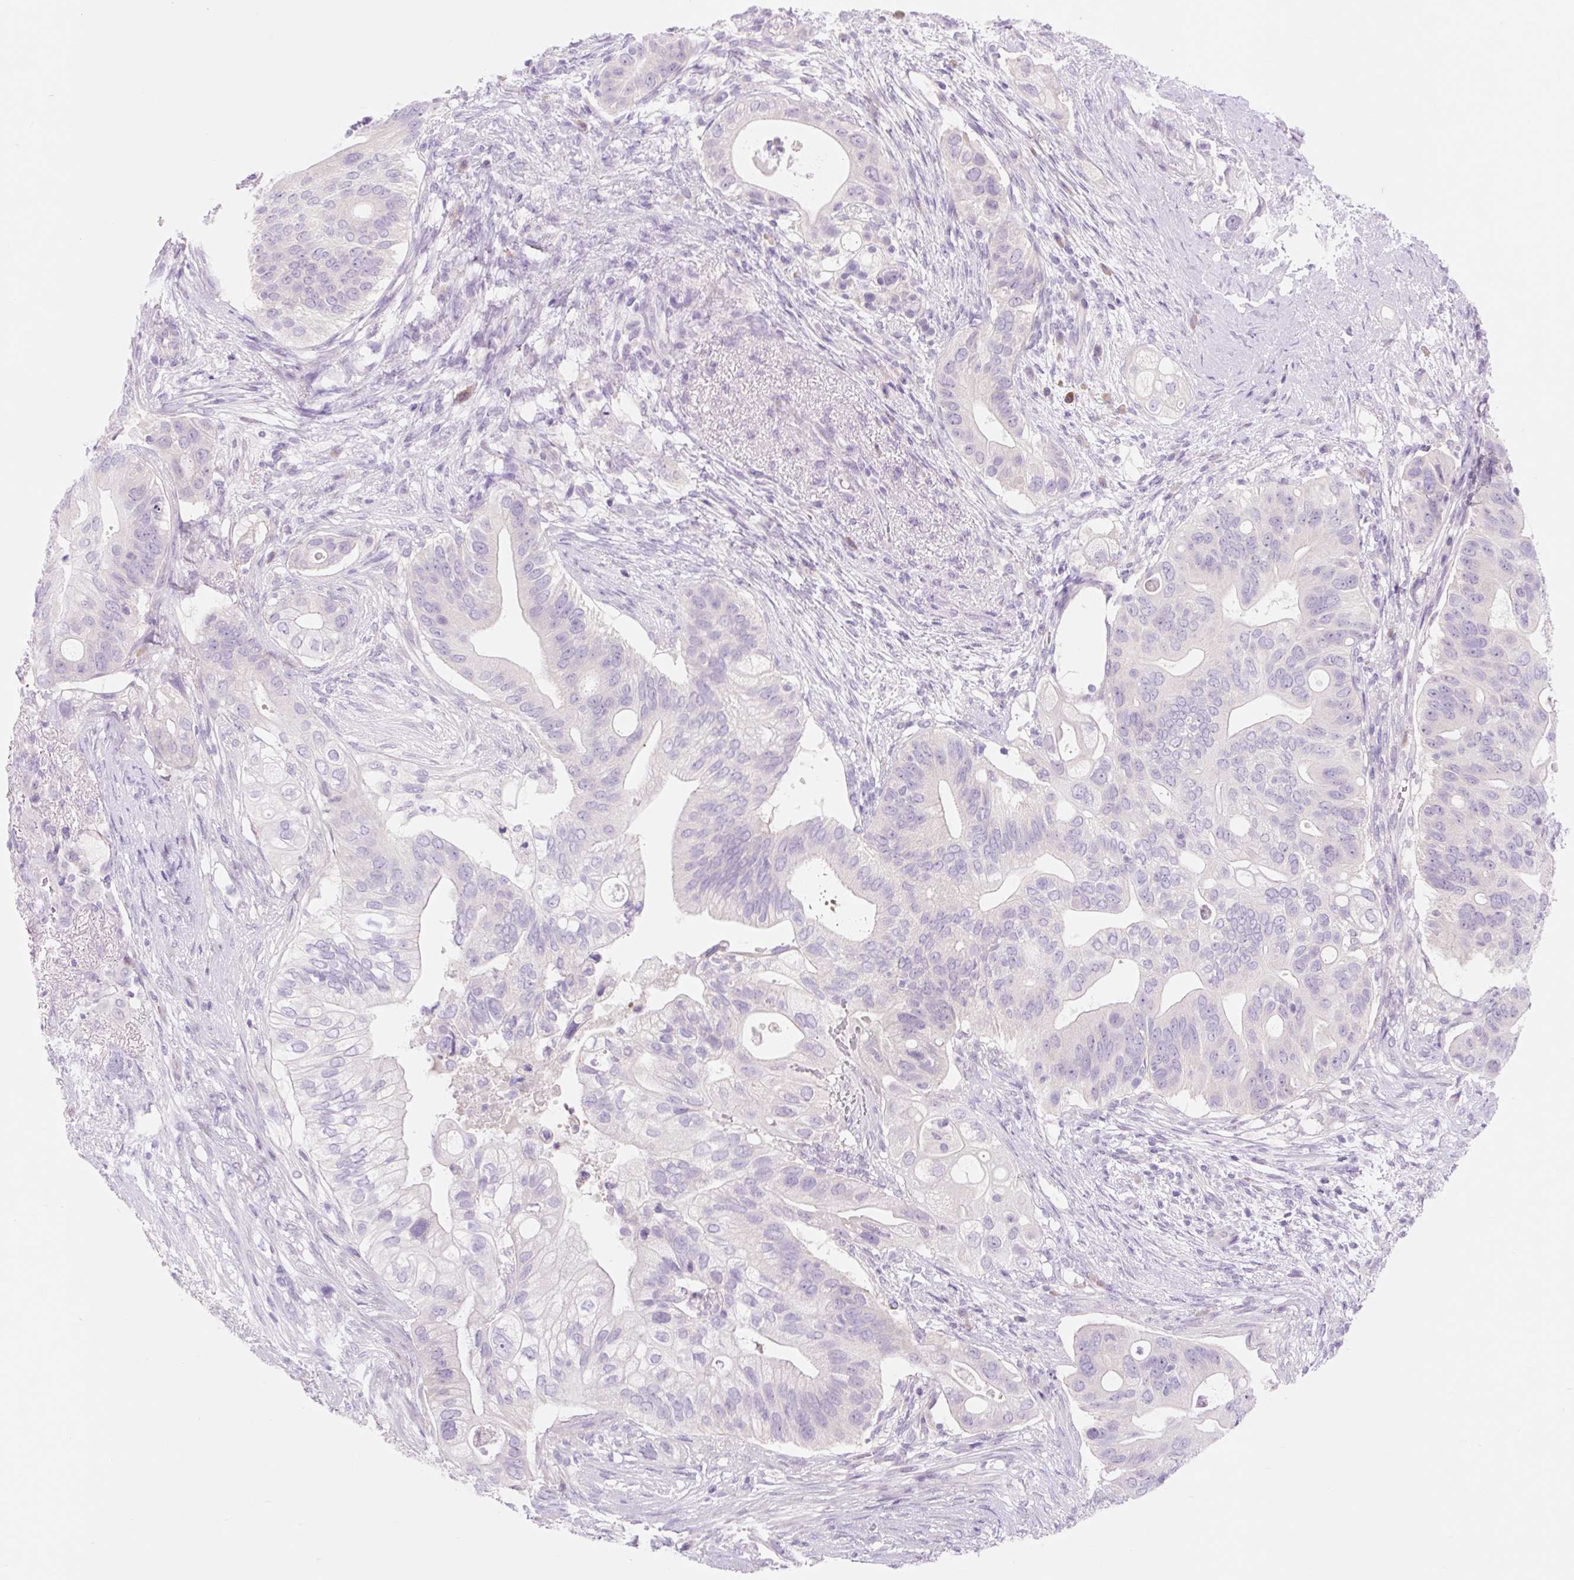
{"staining": {"intensity": "negative", "quantity": "none", "location": "none"}, "tissue": "pancreatic cancer", "cell_type": "Tumor cells", "image_type": "cancer", "snomed": [{"axis": "morphology", "description": "Adenocarcinoma, NOS"}, {"axis": "topography", "description": "Pancreas"}], "caption": "Human pancreatic cancer stained for a protein using immunohistochemistry (IHC) reveals no staining in tumor cells.", "gene": "CELF6", "patient": {"sex": "female", "age": 72}}